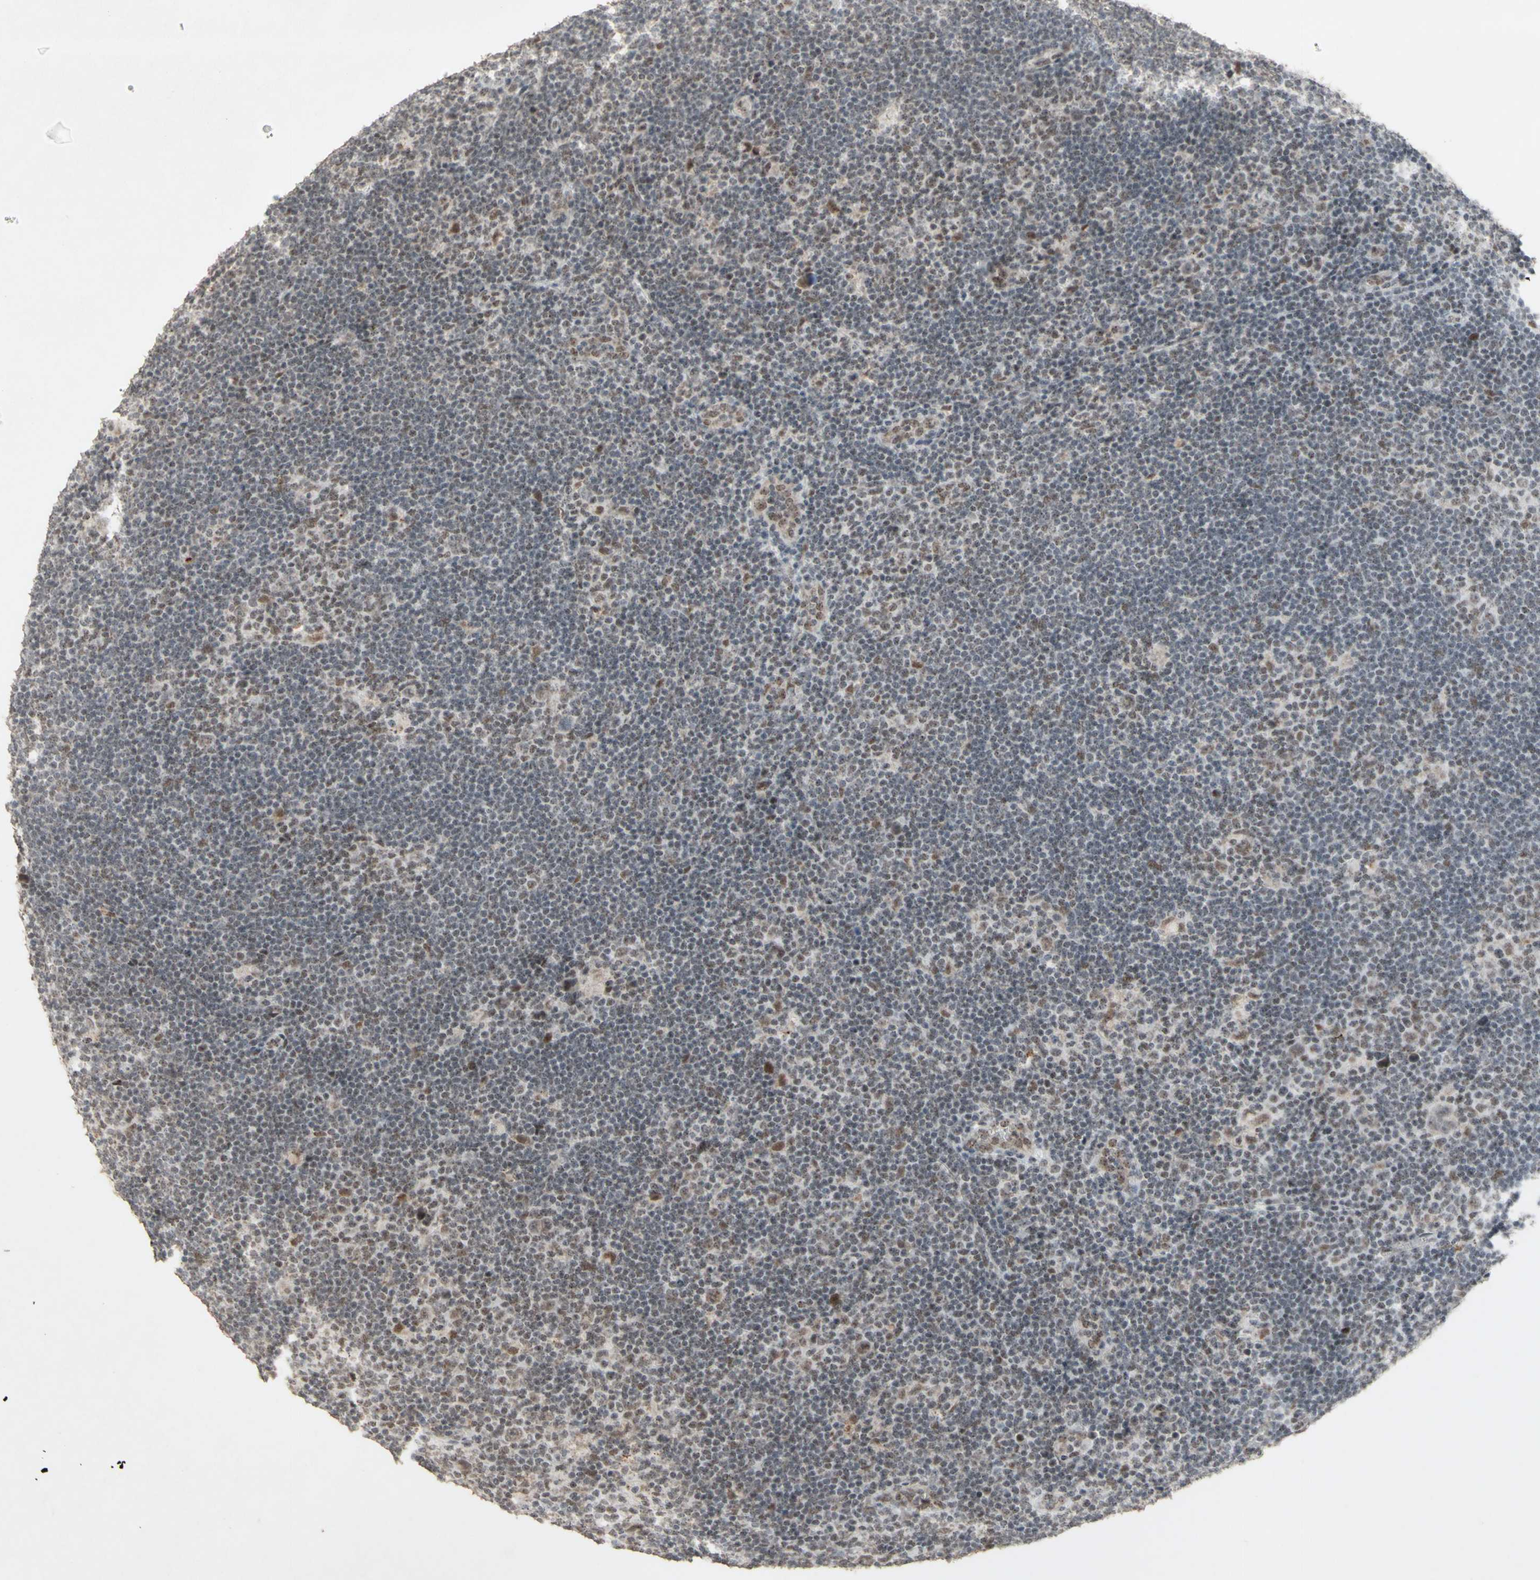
{"staining": {"intensity": "moderate", "quantity": "<25%", "location": "nuclear"}, "tissue": "lymphoma", "cell_type": "Tumor cells", "image_type": "cancer", "snomed": [{"axis": "morphology", "description": "Hodgkin's disease, NOS"}, {"axis": "topography", "description": "Lymph node"}], "caption": "Lymphoma stained for a protein demonstrates moderate nuclear positivity in tumor cells. The staining is performed using DAB brown chromogen to label protein expression. The nuclei are counter-stained blue using hematoxylin.", "gene": "CENPB", "patient": {"sex": "female", "age": 57}}